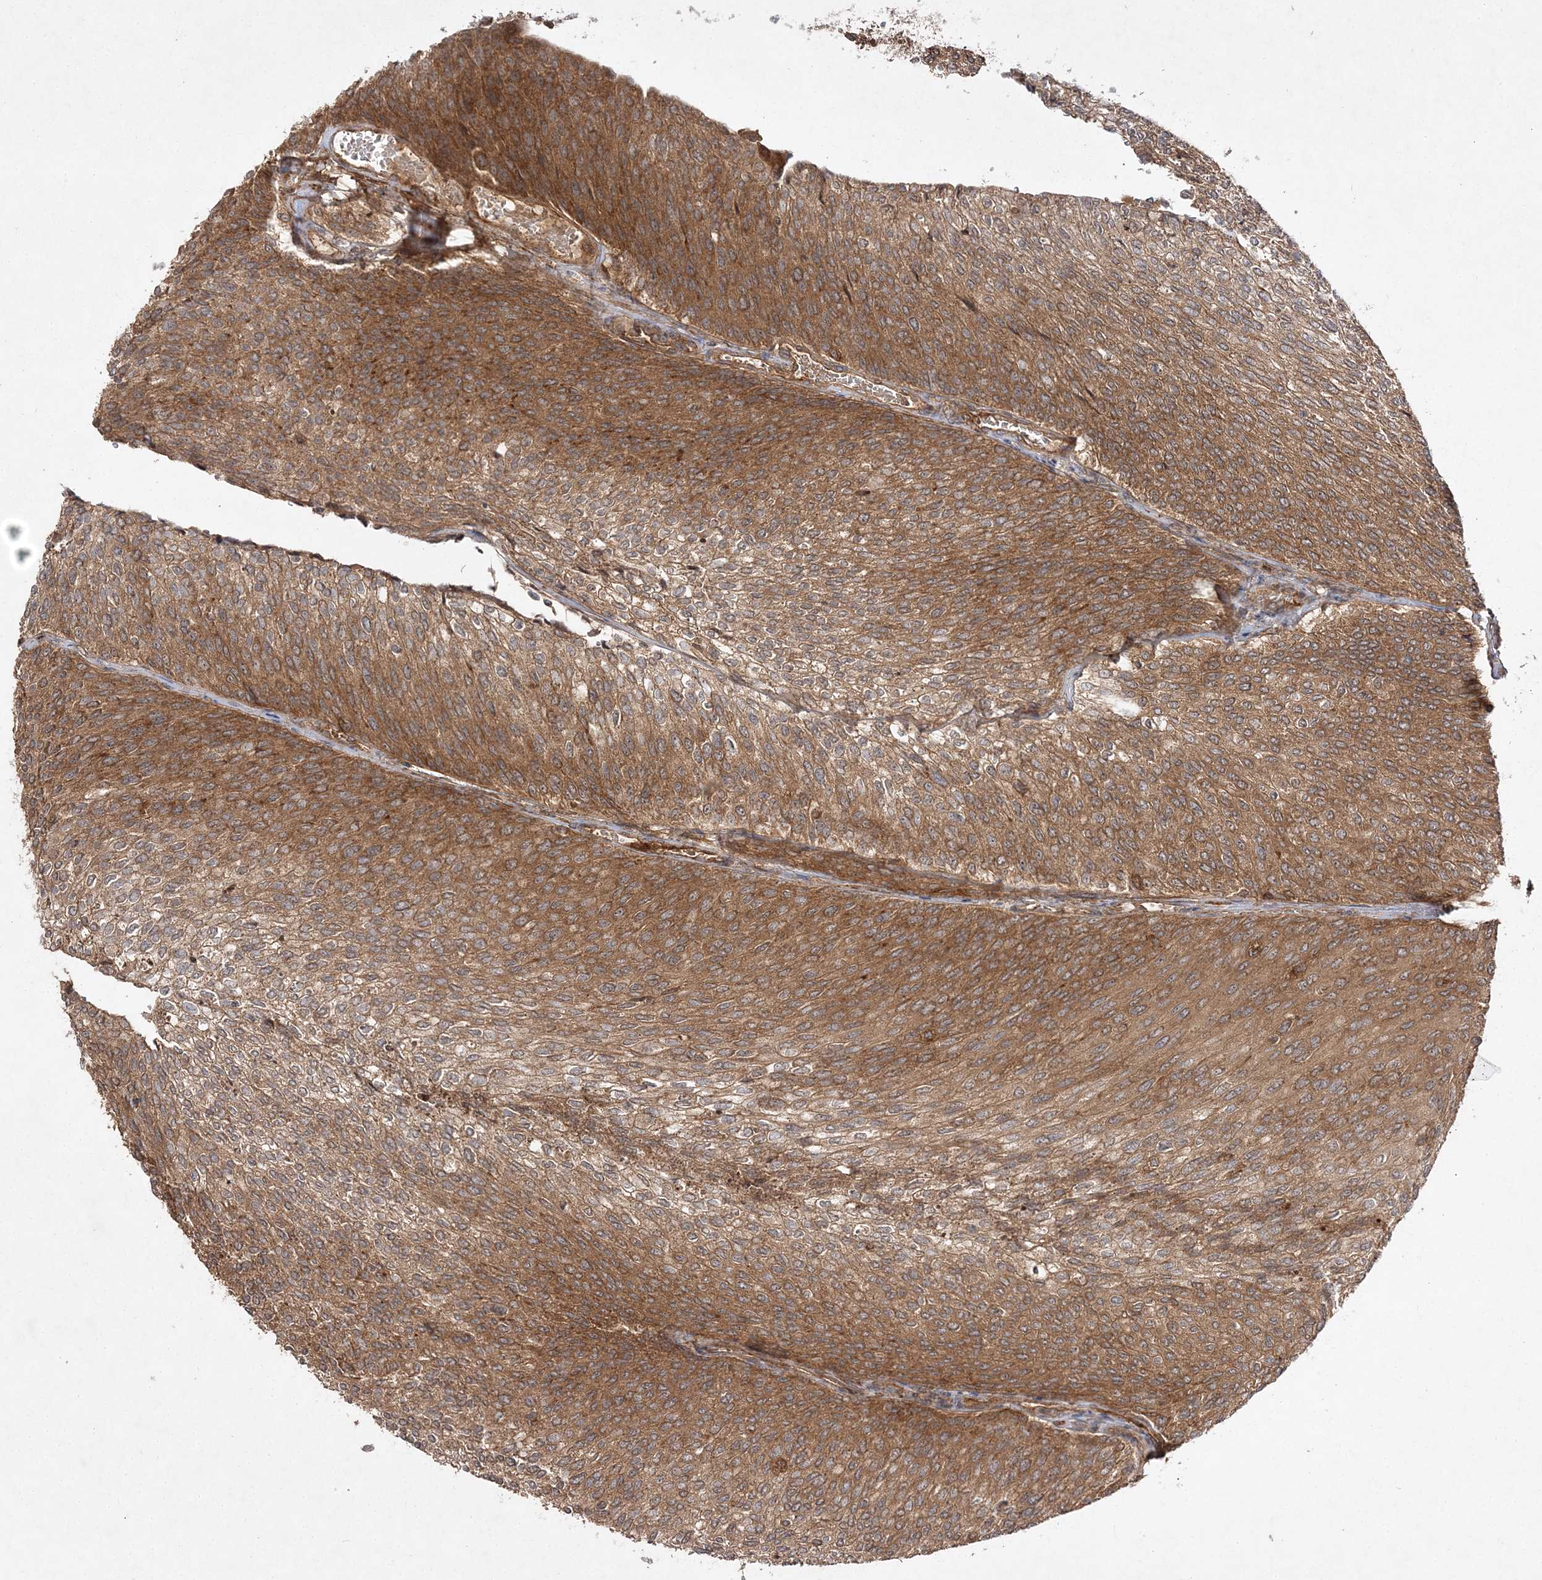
{"staining": {"intensity": "moderate", "quantity": ">75%", "location": "cytoplasmic/membranous"}, "tissue": "urothelial cancer", "cell_type": "Tumor cells", "image_type": "cancer", "snomed": [{"axis": "morphology", "description": "Urothelial carcinoma, Low grade"}, {"axis": "topography", "description": "Urinary bladder"}], "caption": "Immunohistochemistry (DAB (3,3'-diaminobenzidine)) staining of urothelial cancer shows moderate cytoplasmic/membranous protein positivity in about >75% of tumor cells. (DAB IHC, brown staining for protein, blue staining for nuclei).", "gene": "TMEM9B", "patient": {"sex": "female", "age": 79}}